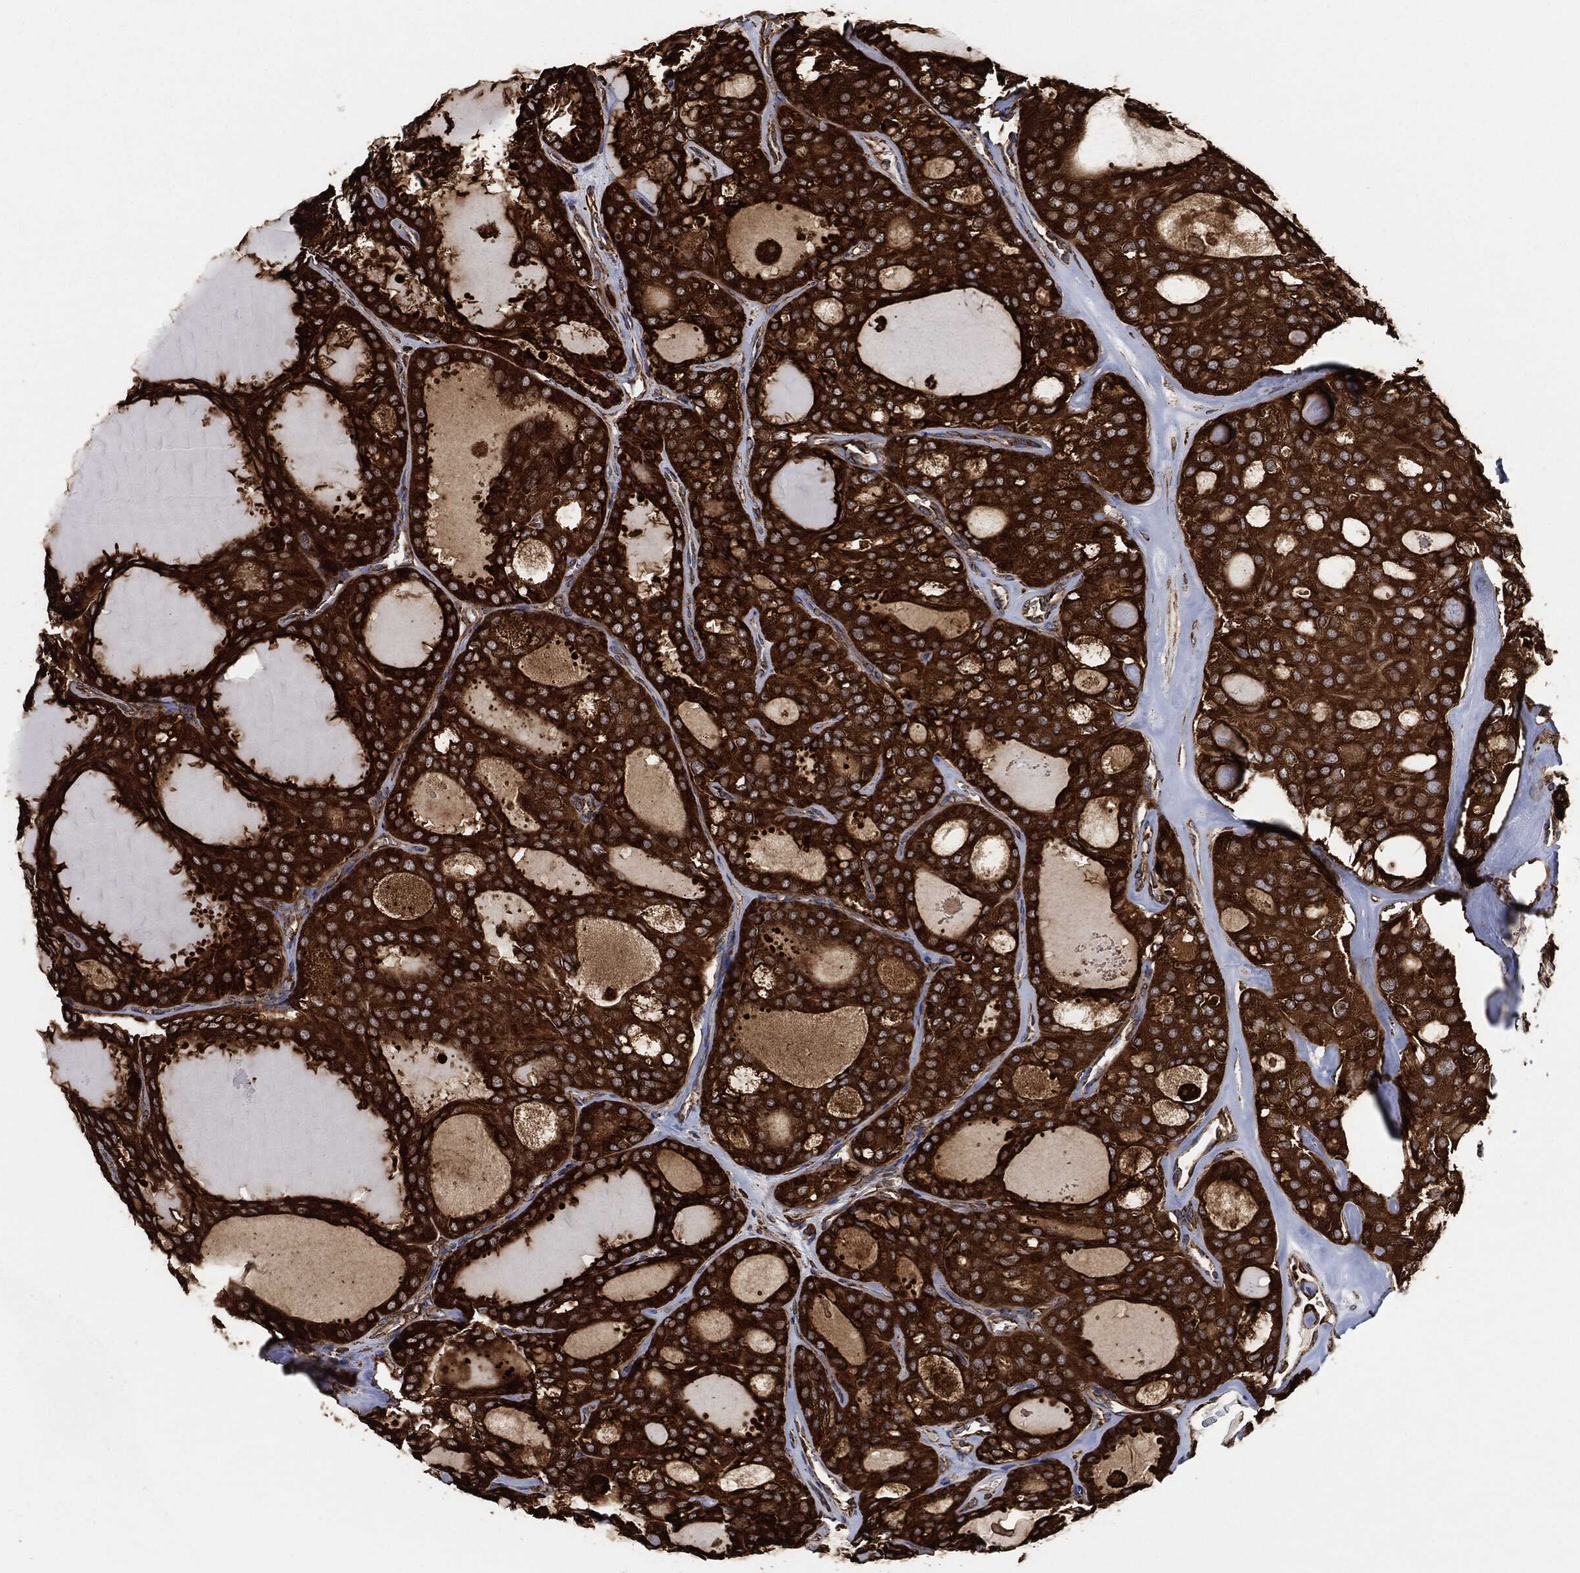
{"staining": {"intensity": "strong", "quantity": ">75%", "location": "cytoplasmic/membranous"}, "tissue": "thyroid cancer", "cell_type": "Tumor cells", "image_type": "cancer", "snomed": [{"axis": "morphology", "description": "Follicular adenoma carcinoma, NOS"}, {"axis": "topography", "description": "Thyroid gland"}], "caption": "Thyroid cancer (follicular adenoma carcinoma) was stained to show a protein in brown. There is high levels of strong cytoplasmic/membranous expression in approximately >75% of tumor cells.", "gene": "AMFR", "patient": {"sex": "male", "age": 75}}